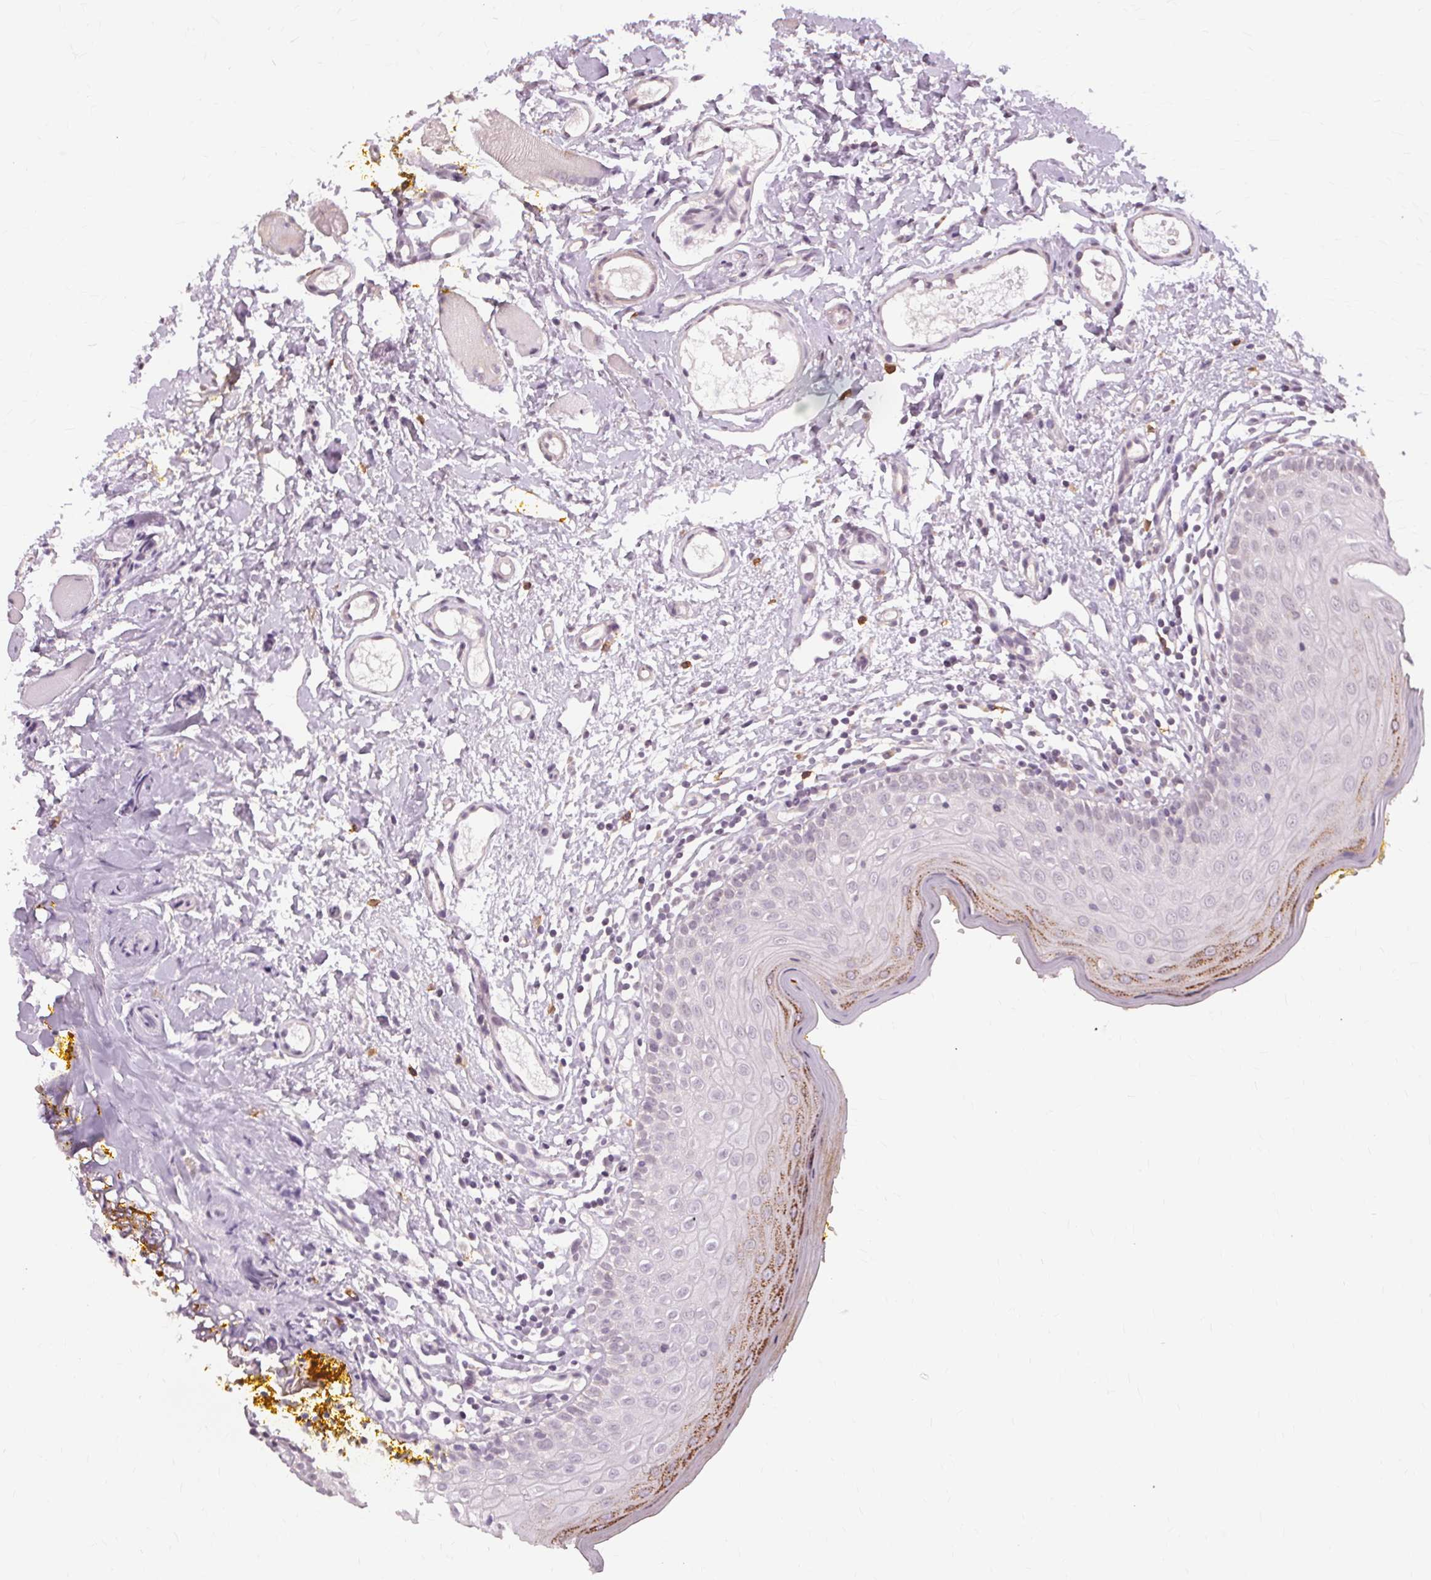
{"staining": {"intensity": "moderate", "quantity": "<25%", "location": "cytoplasmic/membranous"}, "tissue": "oral mucosa", "cell_type": "Squamous epithelial cells", "image_type": "normal", "snomed": [{"axis": "morphology", "description": "Normal tissue, NOS"}, {"axis": "topography", "description": "Oral tissue"}, {"axis": "topography", "description": "Tounge, NOS"}], "caption": "Unremarkable oral mucosa reveals moderate cytoplasmic/membranous positivity in approximately <25% of squamous epithelial cells, visualized by immunohistochemistry.", "gene": "SIGLEC6", "patient": {"sex": "female", "age": 58}}